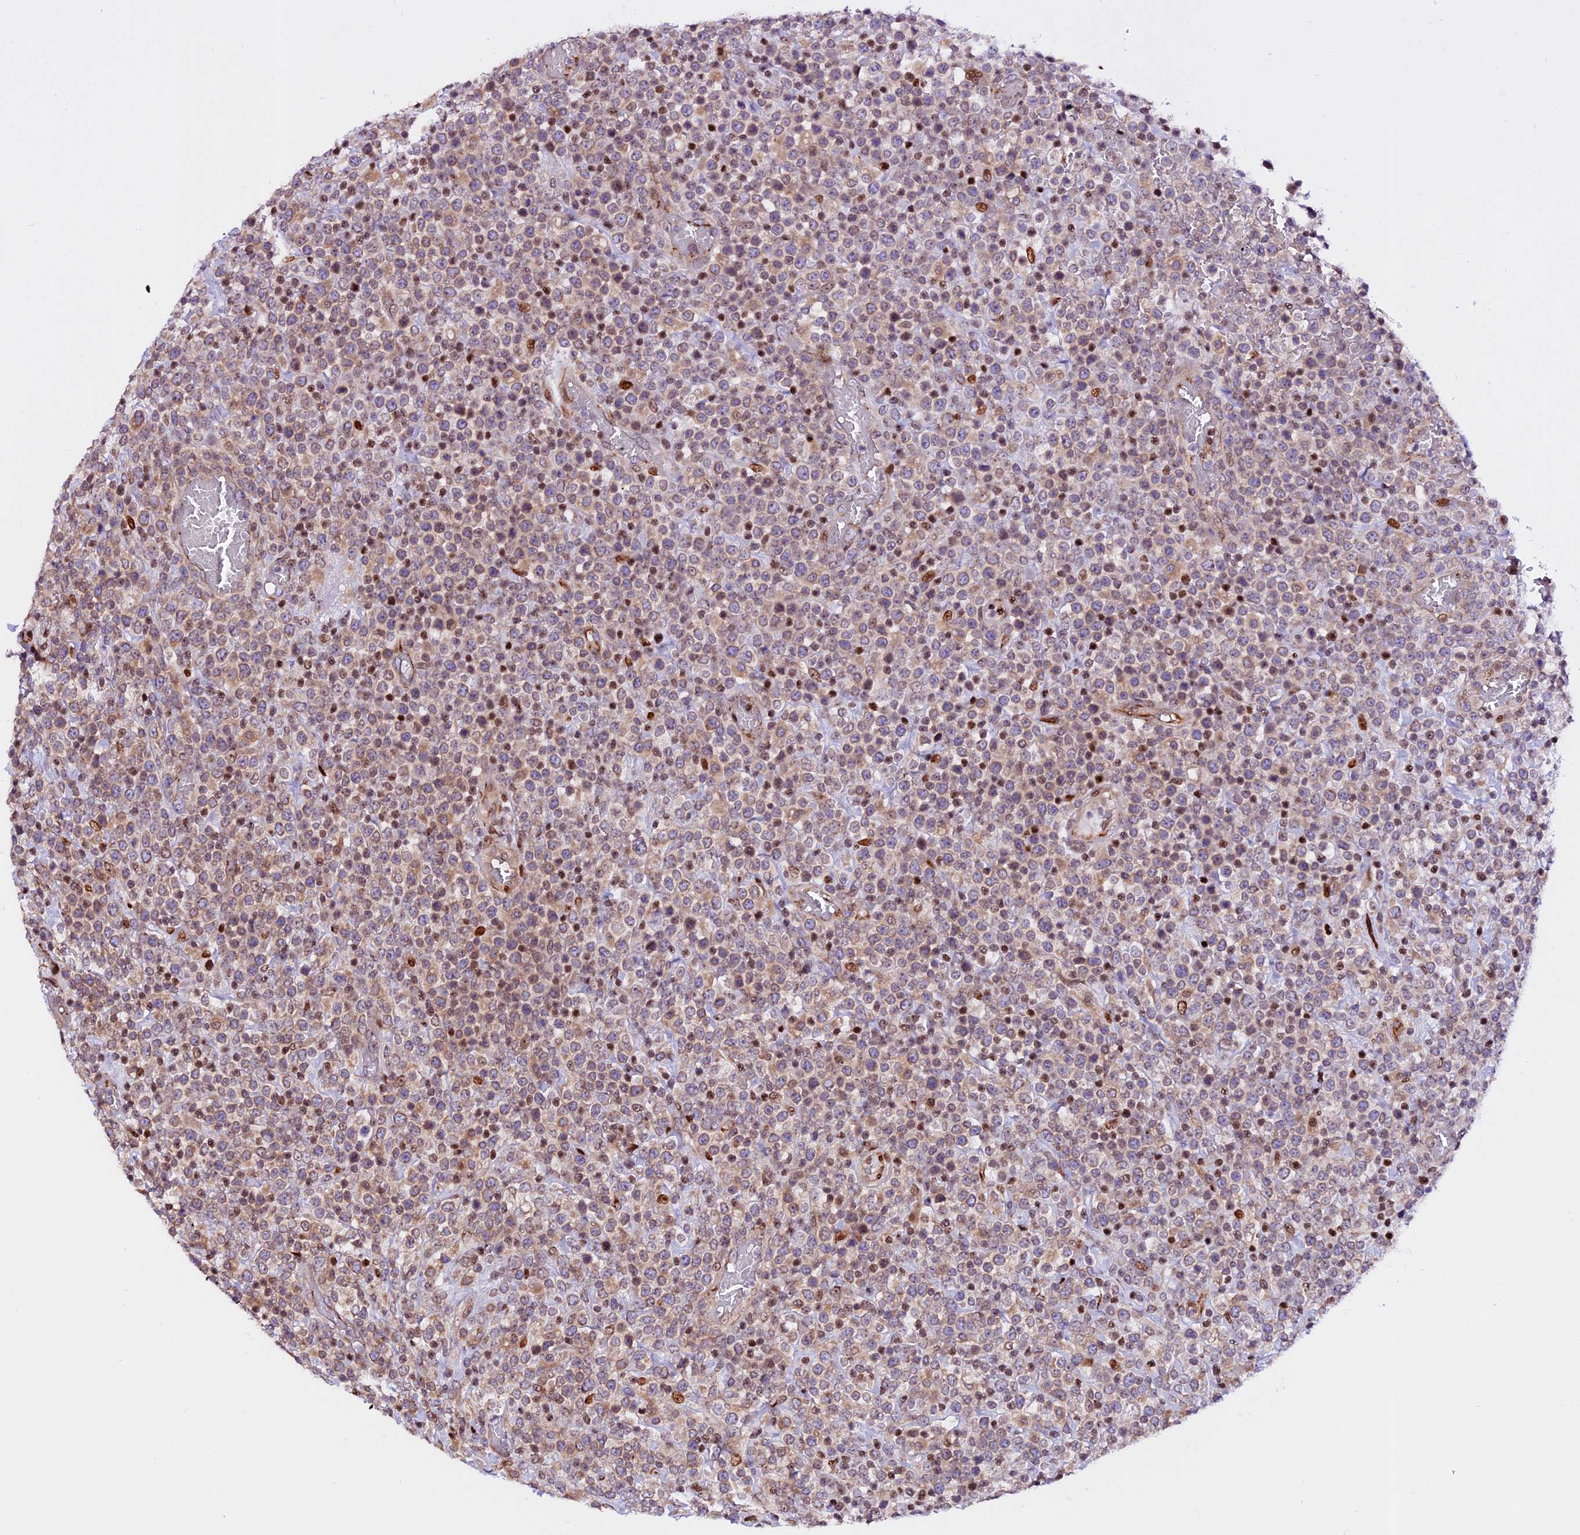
{"staining": {"intensity": "weak", "quantity": "25%-75%", "location": "cytoplasmic/membranous"}, "tissue": "lymphoma", "cell_type": "Tumor cells", "image_type": "cancer", "snomed": [{"axis": "morphology", "description": "Malignant lymphoma, non-Hodgkin's type, High grade"}, {"axis": "topography", "description": "Colon"}], "caption": "The image displays a brown stain indicating the presence of a protein in the cytoplasmic/membranous of tumor cells in lymphoma. The protein of interest is stained brown, and the nuclei are stained in blue (DAB (3,3'-diaminobenzidine) IHC with brightfield microscopy, high magnification).", "gene": "RINL", "patient": {"sex": "female", "age": 53}}